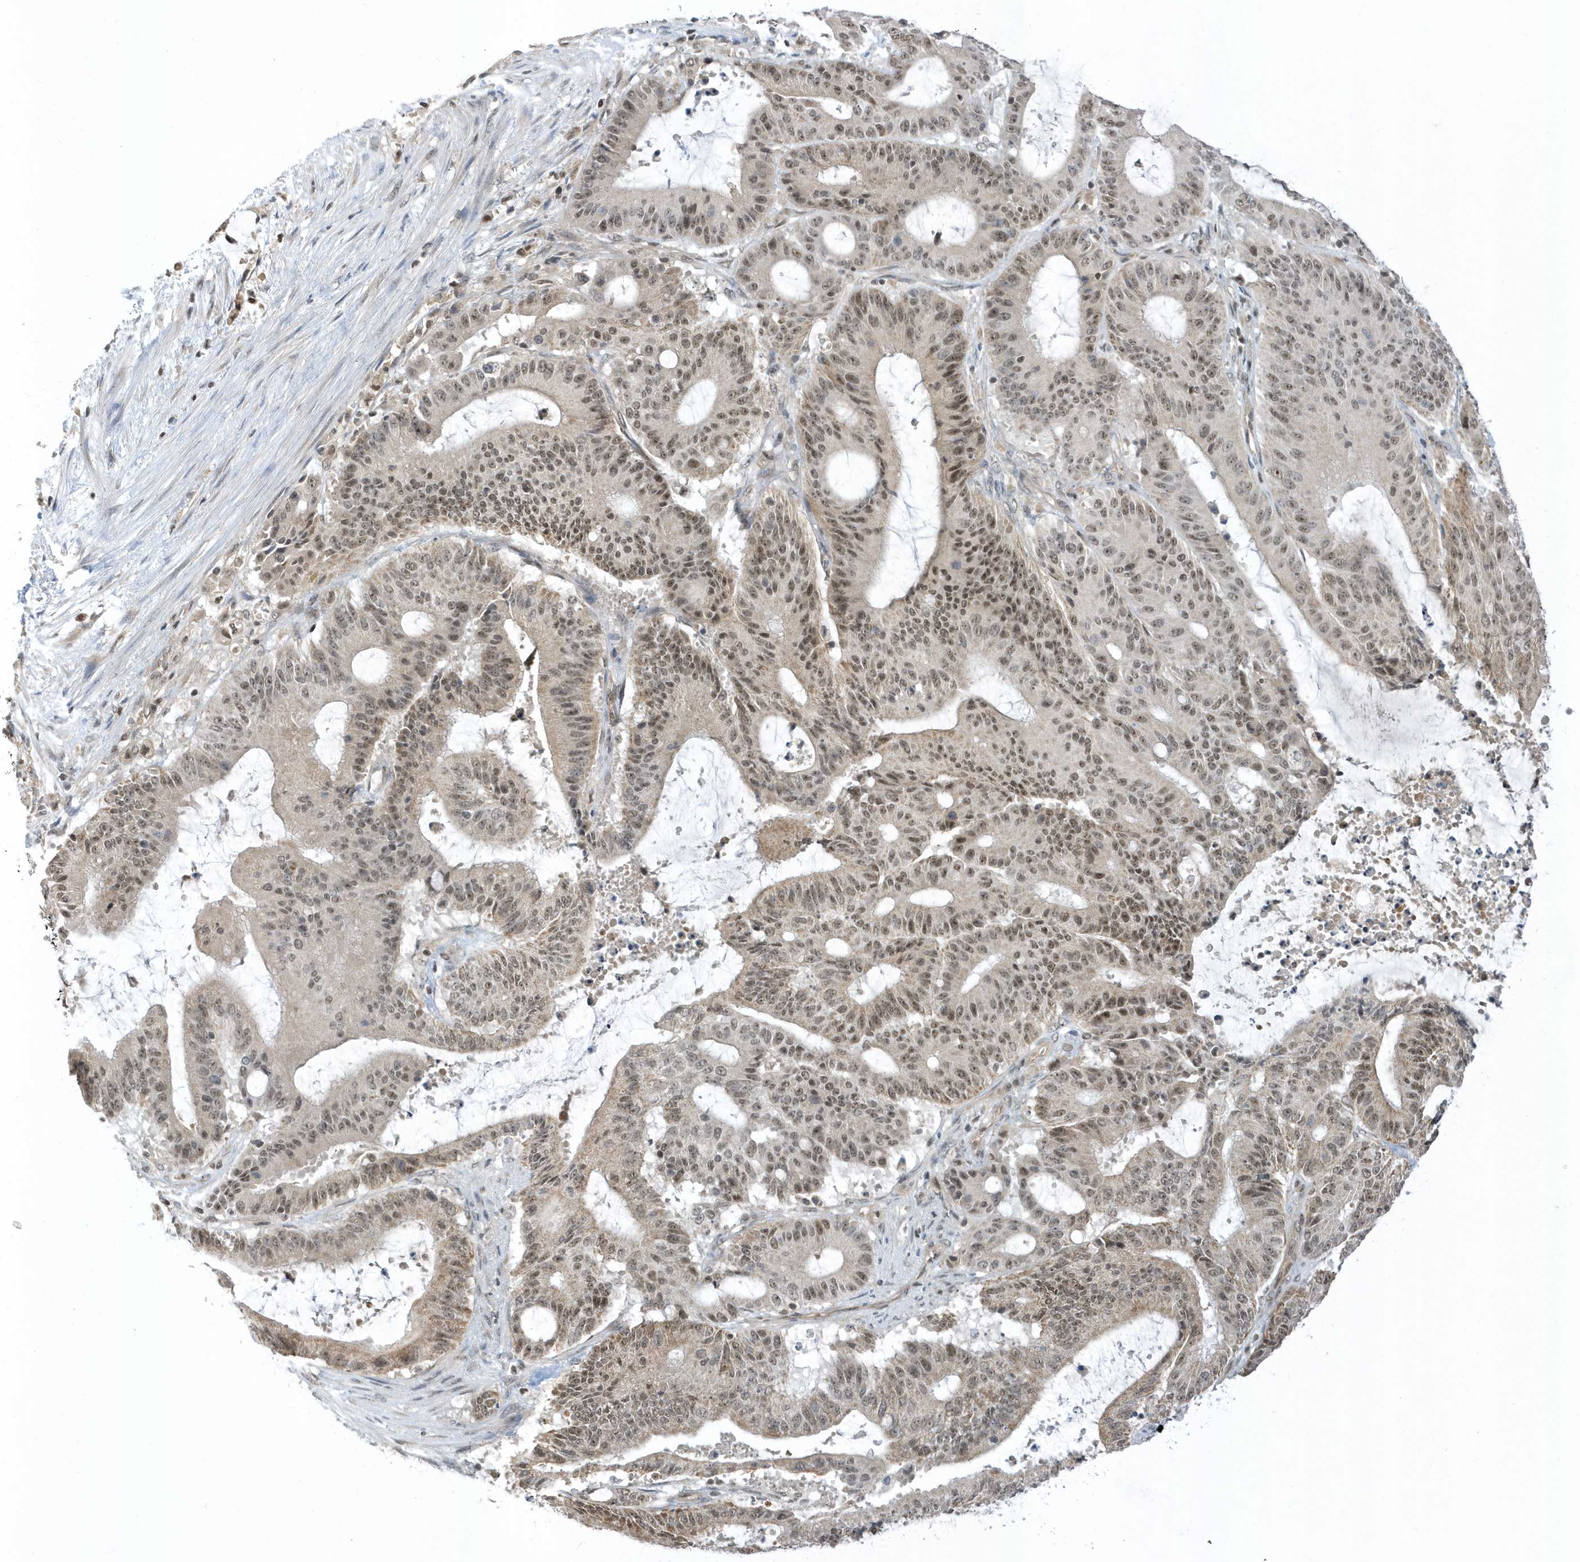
{"staining": {"intensity": "moderate", "quantity": "25%-75%", "location": "nuclear"}, "tissue": "liver cancer", "cell_type": "Tumor cells", "image_type": "cancer", "snomed": [{"axis": "morphology", "description": "Normal tissue, NOS"}, {"axis": "morphology", "description": "Cholangiocarcinoma"}, {"axis": "topography", "description": "Liver"}, {"axis": "topography", "description": "Peripheral nerve tissue"}], "caption": "A photomicrograph showing moderate nuclear positivity in approximately 25%-75% of tumor cells in cholangiocarcinoma (liver), as visualized by brown immunohistochemical staining.", "gene": "ZNF740", "patient": {"sex": "female", "age": 73}}